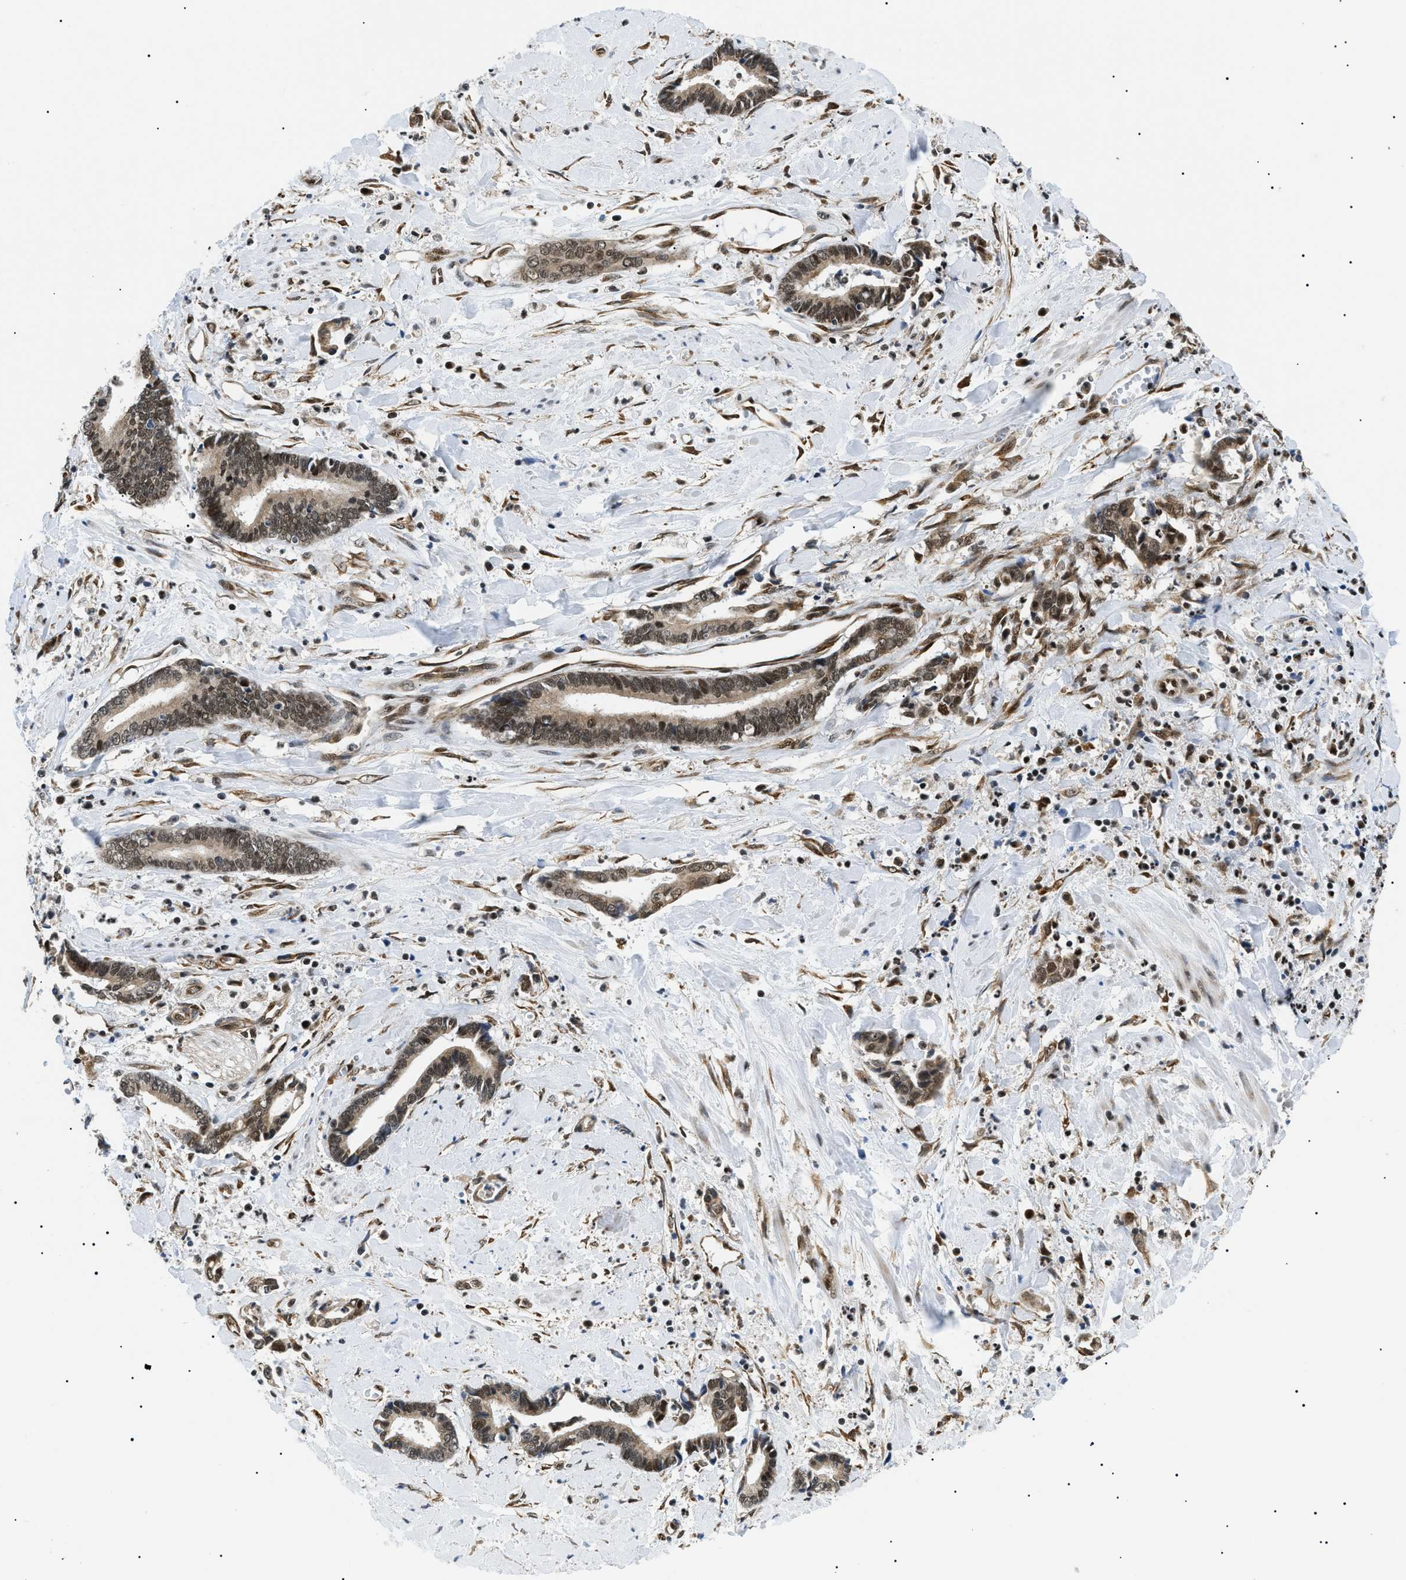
{"staining": {"intensity": "moderate", "quantity": ">75%", "location": "cytoplasmic/membranous,nuclear"}, "tissue": "cervical cancer", "cell_type": "Tumor cells", "image_type": "cancer", "snomed": [{"axis": "morphology", "description": "Adenocarcinoma, NOS"}, {"axis": "topography", "description": "Cervix"}], "caption": "Immunohistochemistry photomicrograph of neoplastic tissue: human cervical cancer (adenocarcinoma) stained using immunohistochemistry displays medium levels of moderate protein expression localized specifically in the cytoplasmic/membranous and nuclear of tumor cells, appearing as a cytoplasmic/membranous and nuclear brown color.", "gene": "CWC25", "patient": {"sex": "female", "age": 44}}